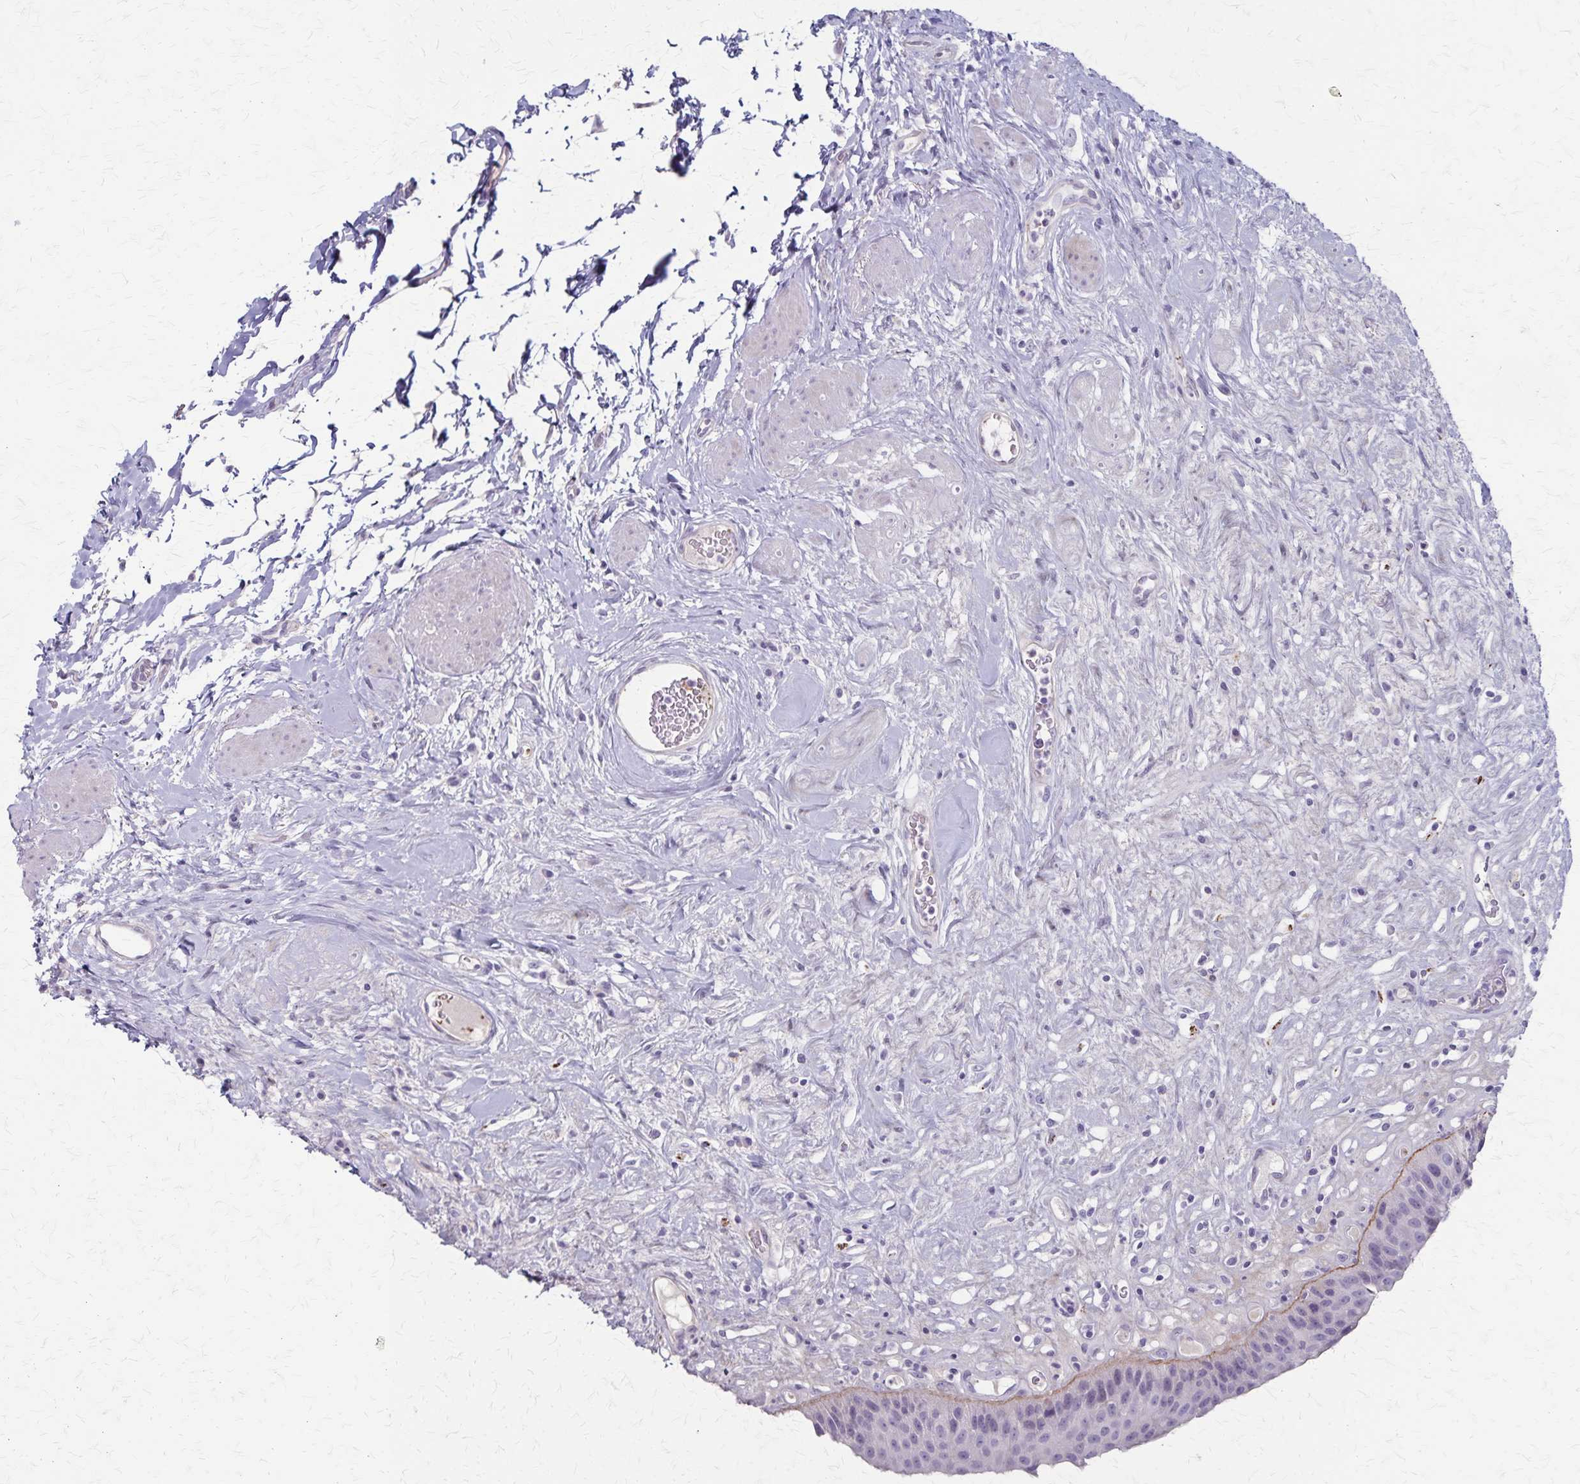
{"staining": {"intensity": "negative", "quantity": "none", "location": "none"}, "tissue": "urinary bladder", "cell_type": "Urothelial cells", "image_type": "normal", "snomed": [{"axis": "morphology", "description": "Normal tissue, NOS"}, {"axis": "topography", "description": "Urinary bladder"}], "caption": "Protein analysis of normal urinary bladder demonstrates no significant staining in urothelial cells. (Brightfield microscopy of DAB (3,3'-diaminobenzidine) immunohistochemistry at high magnification).", "gene": "RASL10B", "patient": {"sex": "female", "age": 56}}